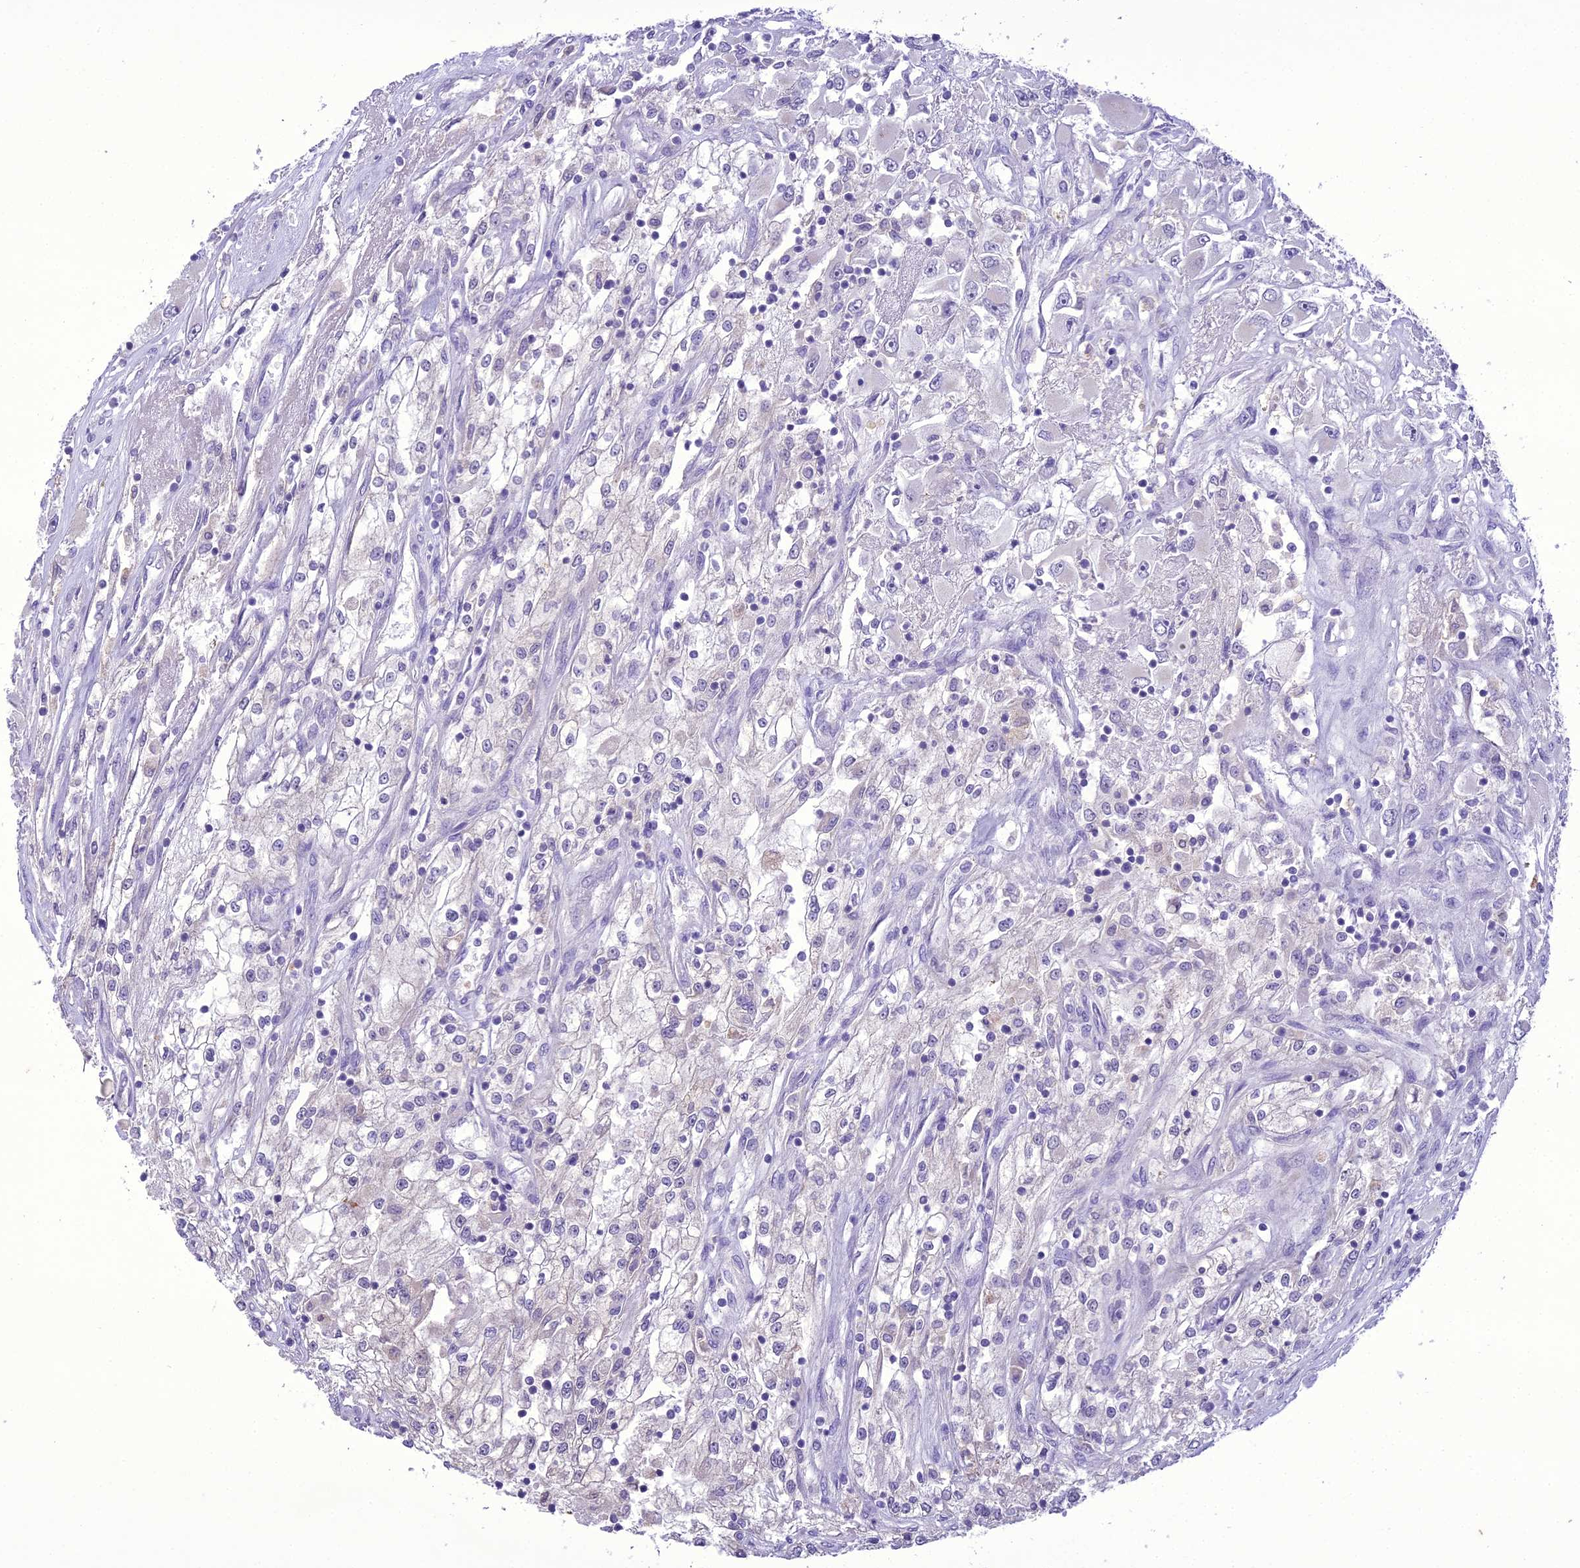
{"staining": {"intensity": "negative", "quantity": "none", "location": "none"}, "tissue": "renal cancer", "cell_type": "Tumor cells", "image_type": "cancer", "snomed": [{"axis": "morphology", "description": "Adenocarcinoma, NOS"}, {"axis": "topography", "description": "Kidney"}], "caption": "Immunohistochemical staining of human renal cancer (adenocarcinoma) demonstrates no significant expression in tumor cells. (Brightfield microscopy of DAB (3,3'-diaminobenzidine) IHC at high magnification).", "gene": "SCRT1", "patient": {"sex": "female", "age": 52}}